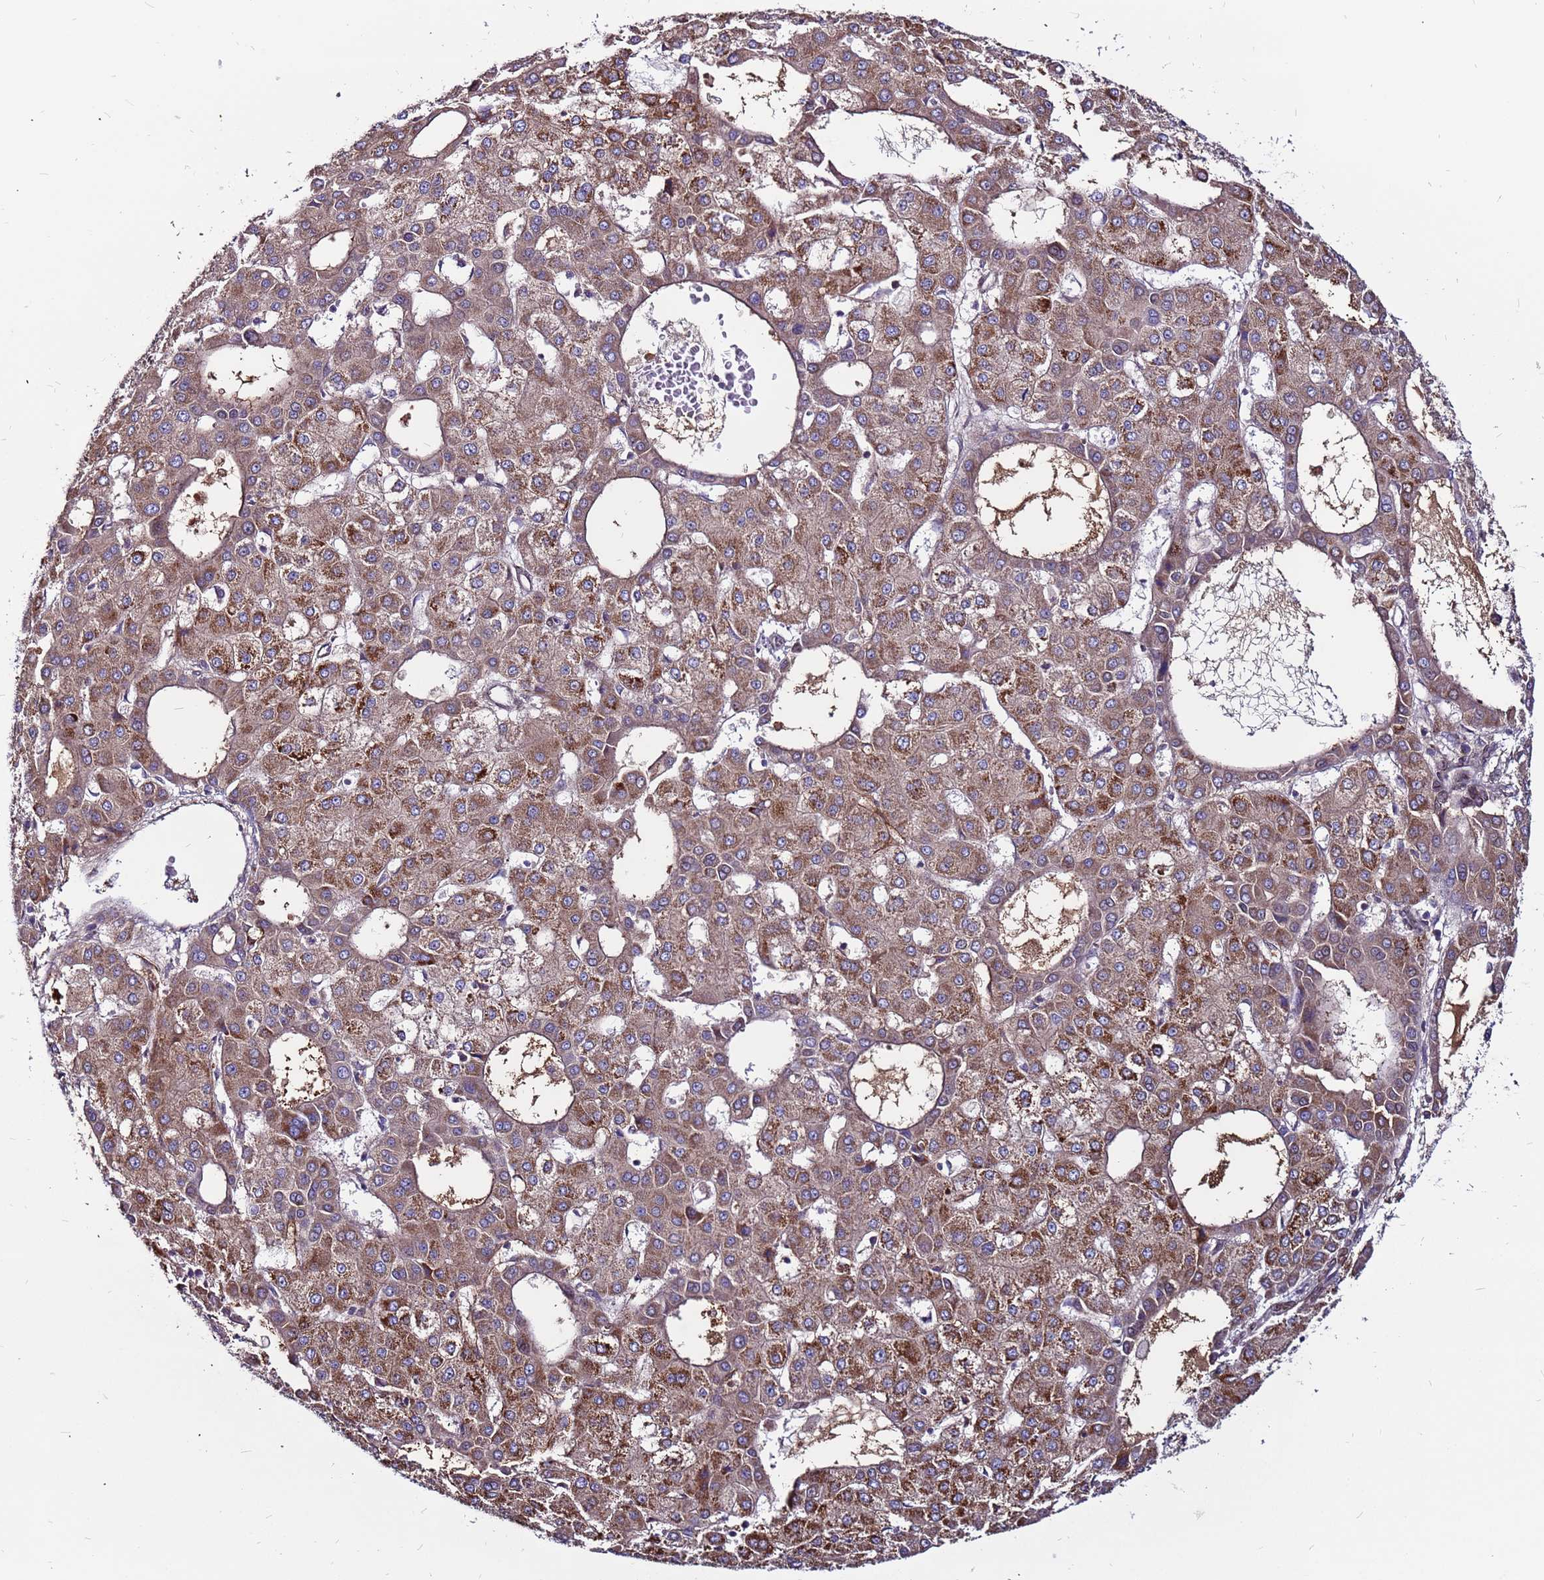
{"staining": {"intensity": "moderate", "quantity": ">75%", "location": "cytoplasmic/membranous"}, "tissue": "liver cancer", "cell_type": "Tumor cells", "image_type": "cancer", "snomed": [{"axis": "morphology", "description": "Carcinoma, Hepatocellular, NOS"}, {"axis": "topography", "description": "Liver"}], "caption": "There is medium levels of moderate cytoplasmic/membranous expression in tumor cells of hepatocellular carcinoma (liver), as demonstrated by immunohistochemical staining (brown color).", "gene": "CCDC71", "patient": {"sex": "male", "age": 47}}